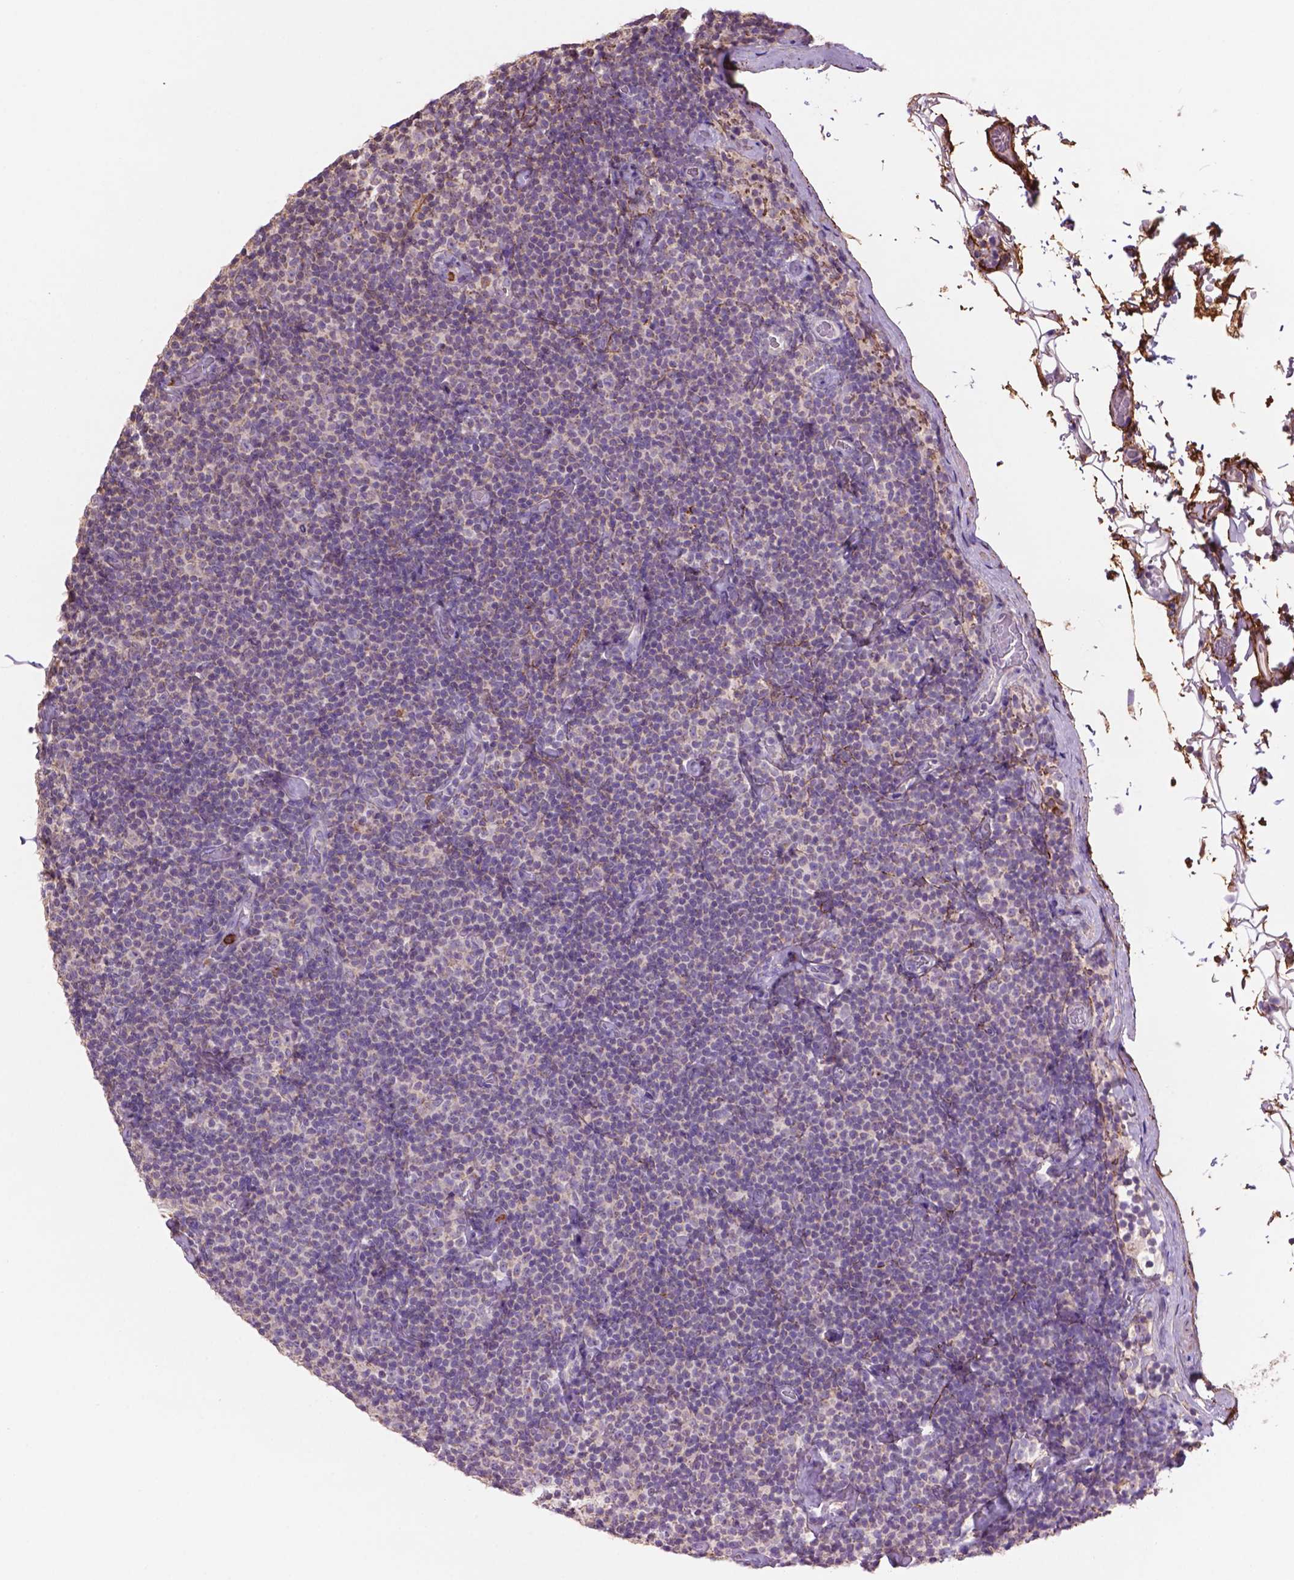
{"staining": {"intensity": "negative", "quantity": "none", "location": "none"}, "tissue": "lymphoma", "cell_type": "Tumor cells", "image_type": "cancer", "snomed": [{"axis": "morphology", "description": "Malignant lymphoma, non-Hodgkin's type, Low grade"}, {"axis": "topography", "description": "Lymph node"}], "caption": "Immunohistochemistry (IHC) histopathology image of lymphoma stained for a protein (brown), which shows no staining in tumor cells. The staining is performed using DAB brown chromogen with nuclei counter-stained in using hematoxylin.", "gene": "LRRC3C", "patient": {"sex": "male", "age": 81}}